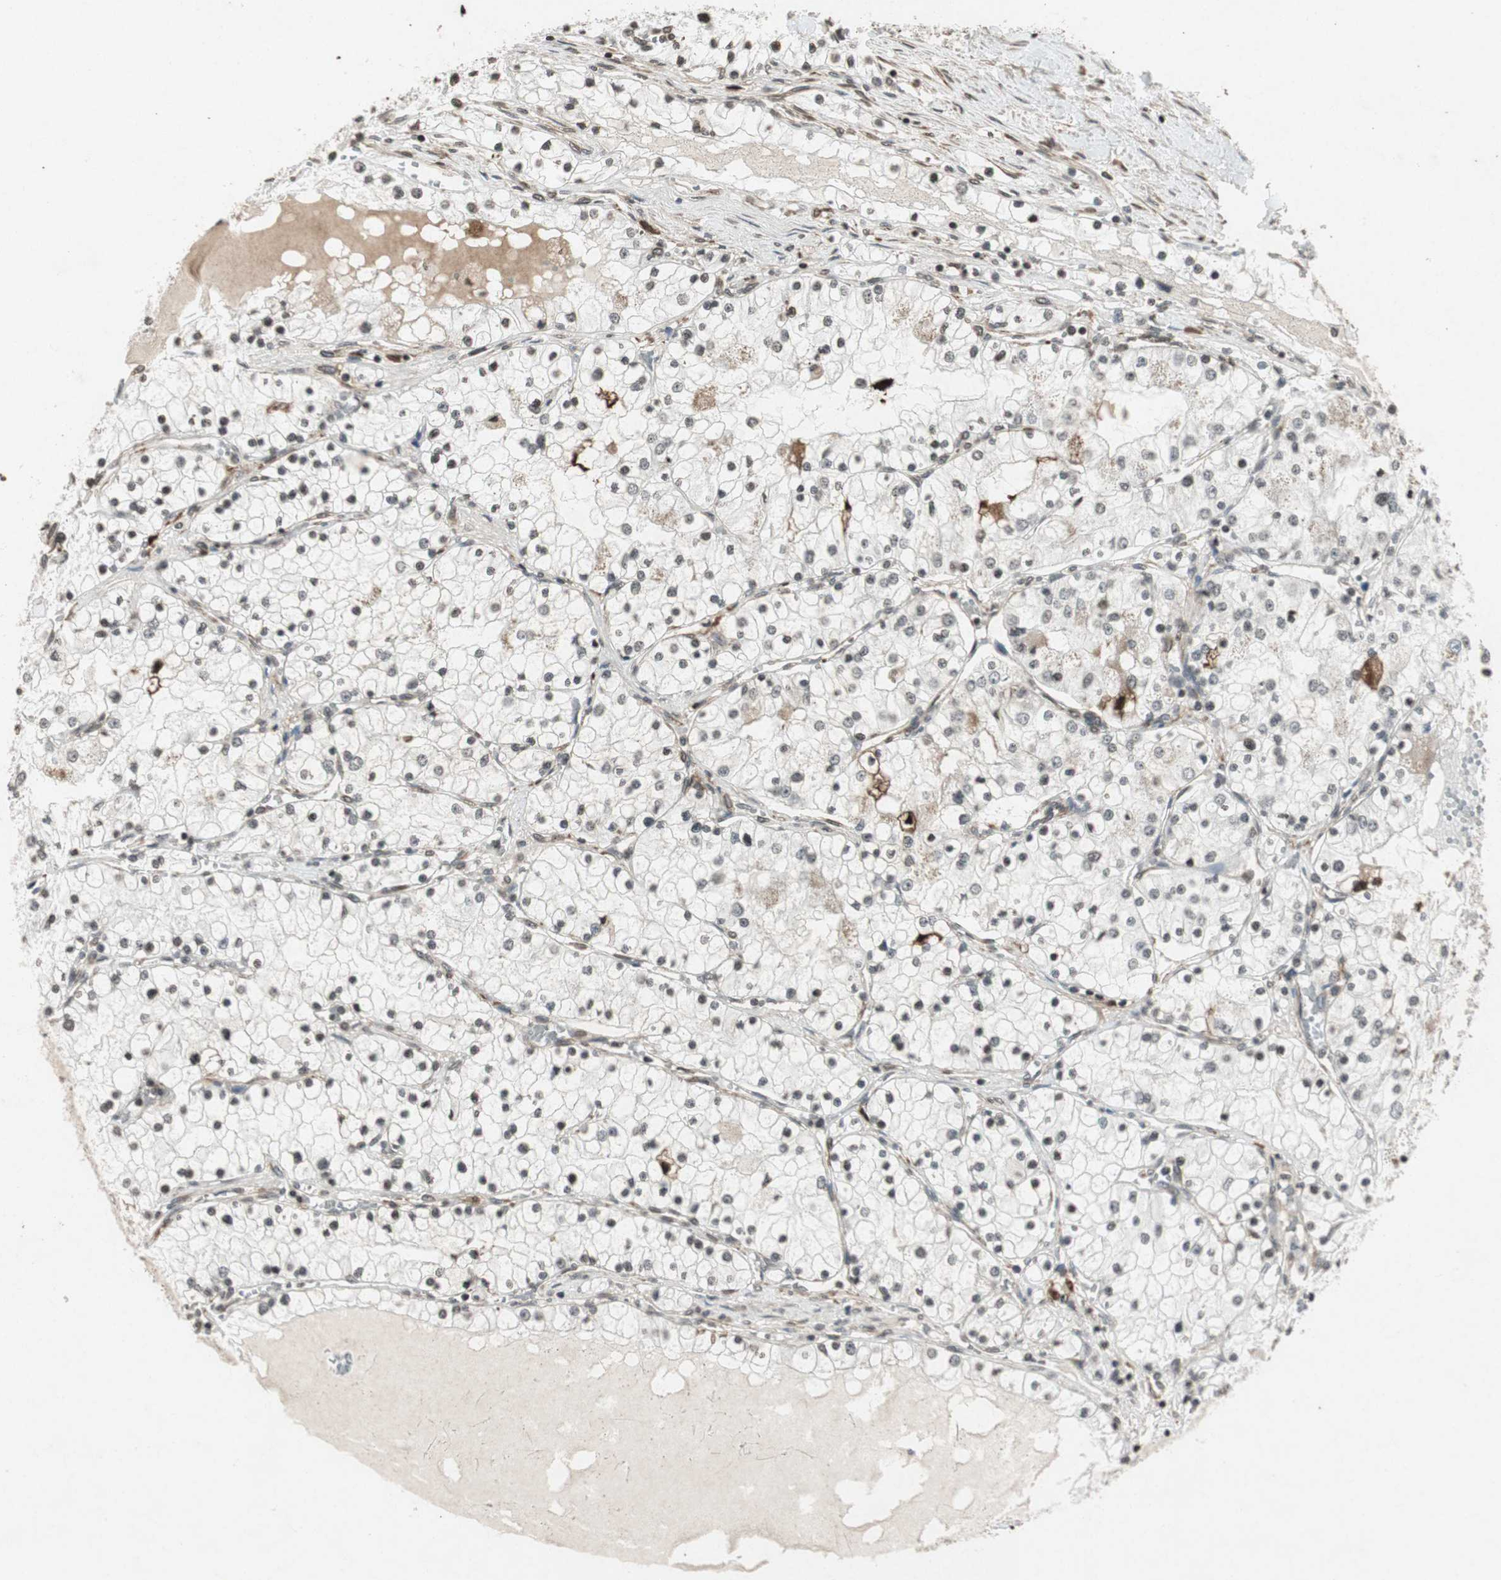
{"staining": {"intensity": "negative", "quantity": "none", "location": "none"}, "tissue": "renal cancer", "cell_type": "Tumor cells", "image_type": "cancer", "snomed": [{"axis": "morphology", "description": "Adenocarcinoma, NOS"}, {"axis": "topography", "description": "Kidney"}], "caption": "A micrograph of human renal adenocarcinoma is negative for staining in tumor cells.", "gene": "PRKG1", "patient": {"sex": "male", "age": 68}}